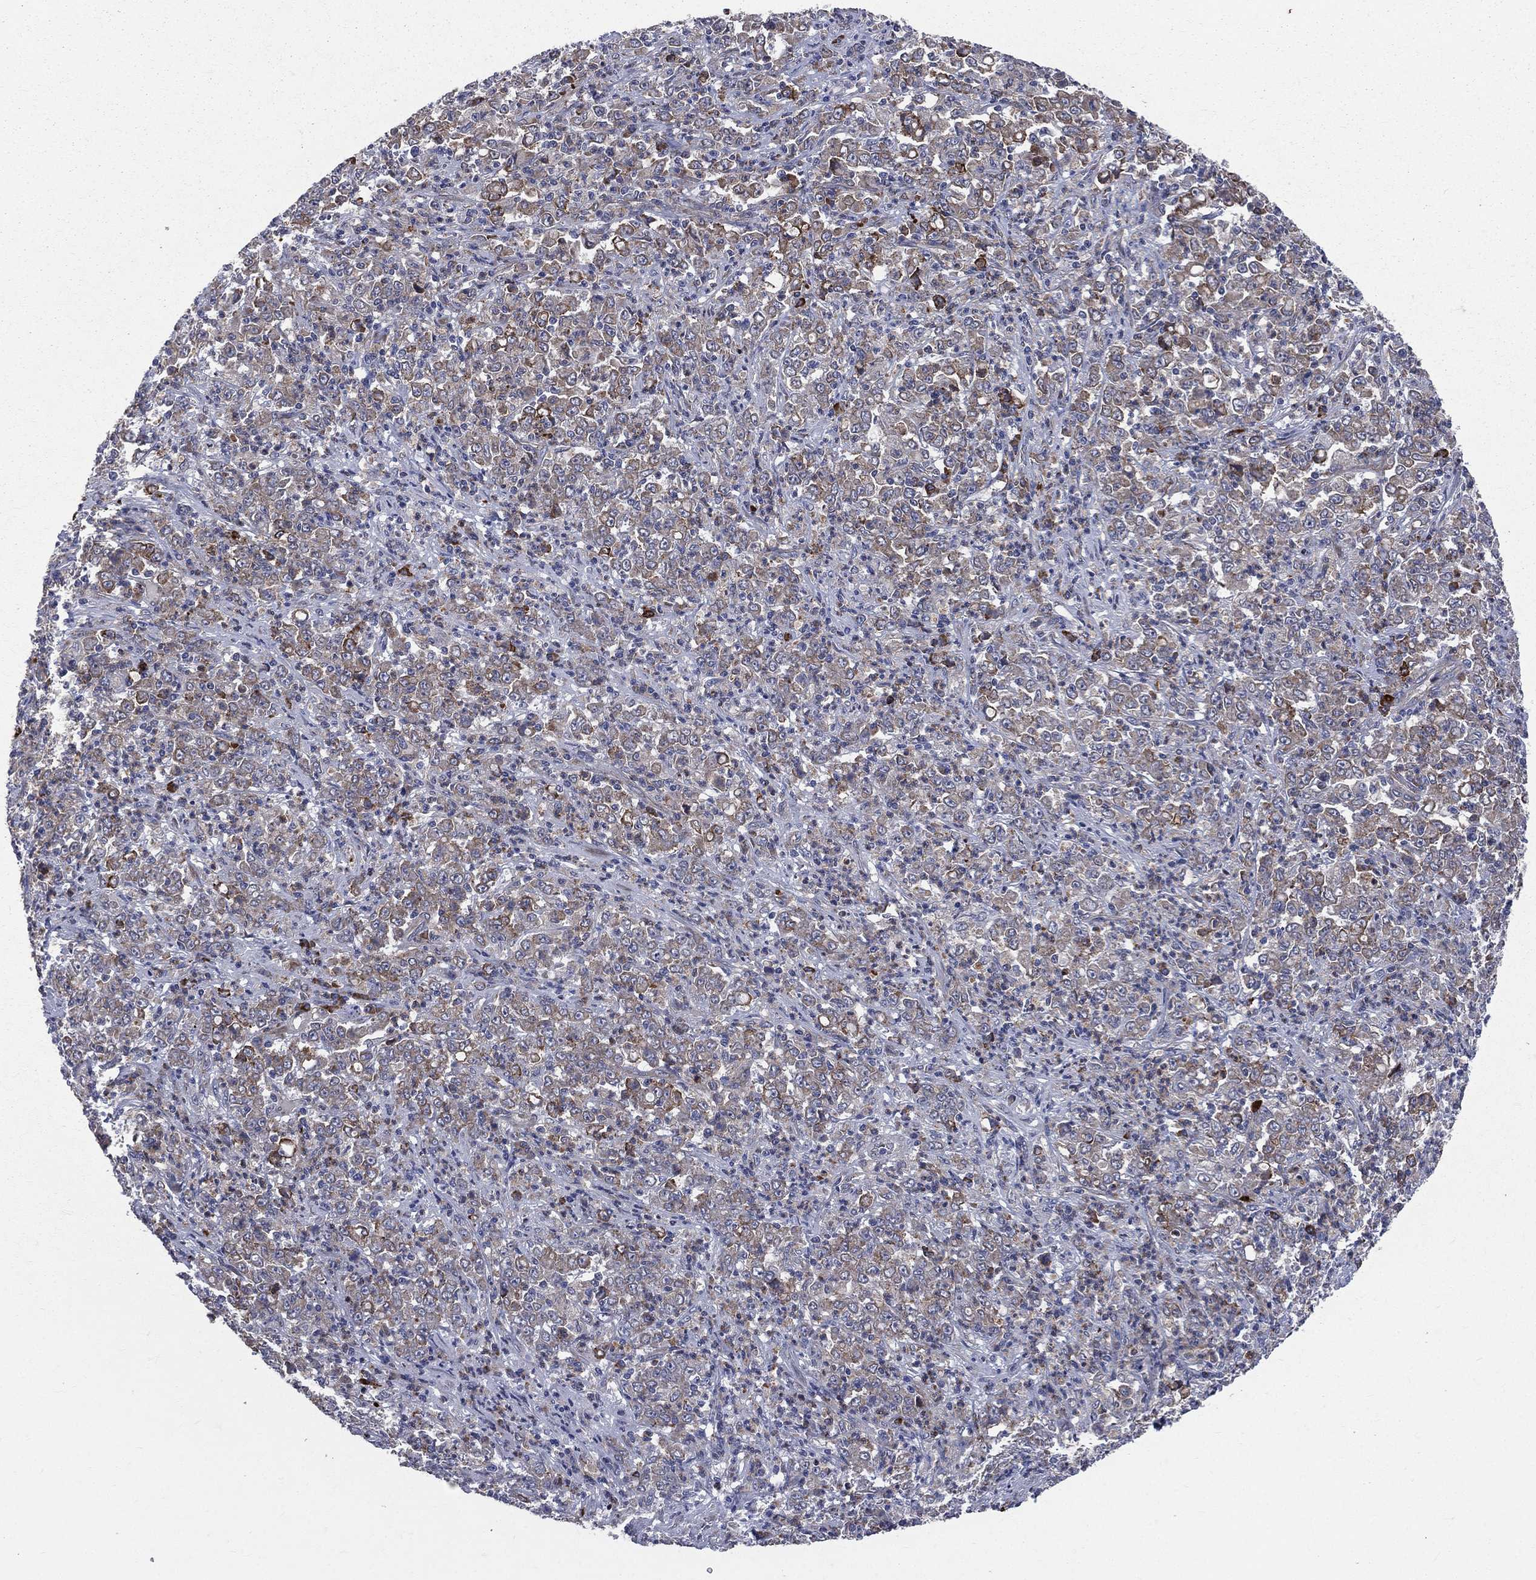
{"staining": {"intensity": "moderate", "quantity": "25%-75%", "location": "cytoplasmic/membranous"}, "tissue": "stomach cancer", "cell_type": "Tumor cells", "image_type": "cancer", "snomed": [{"axis": "morphology", "description": "Adenocarcinoma, NOS"}, {"axis": "topography", "description": "Stomach, lower"}], "caption": "Stomach cancer (adenocarcinoma) tissue displays moderate cytoplasmic/membranous staining in approximately 25%-75% of tumor cells, visualized by immunohistochemistry. Using DAB (brown) and hematoxylin (blue) stains, captured at high magnification using brightfield microscopy.", "gene": "CCDC159", "patient": {"sex": "female", "age": 71}}